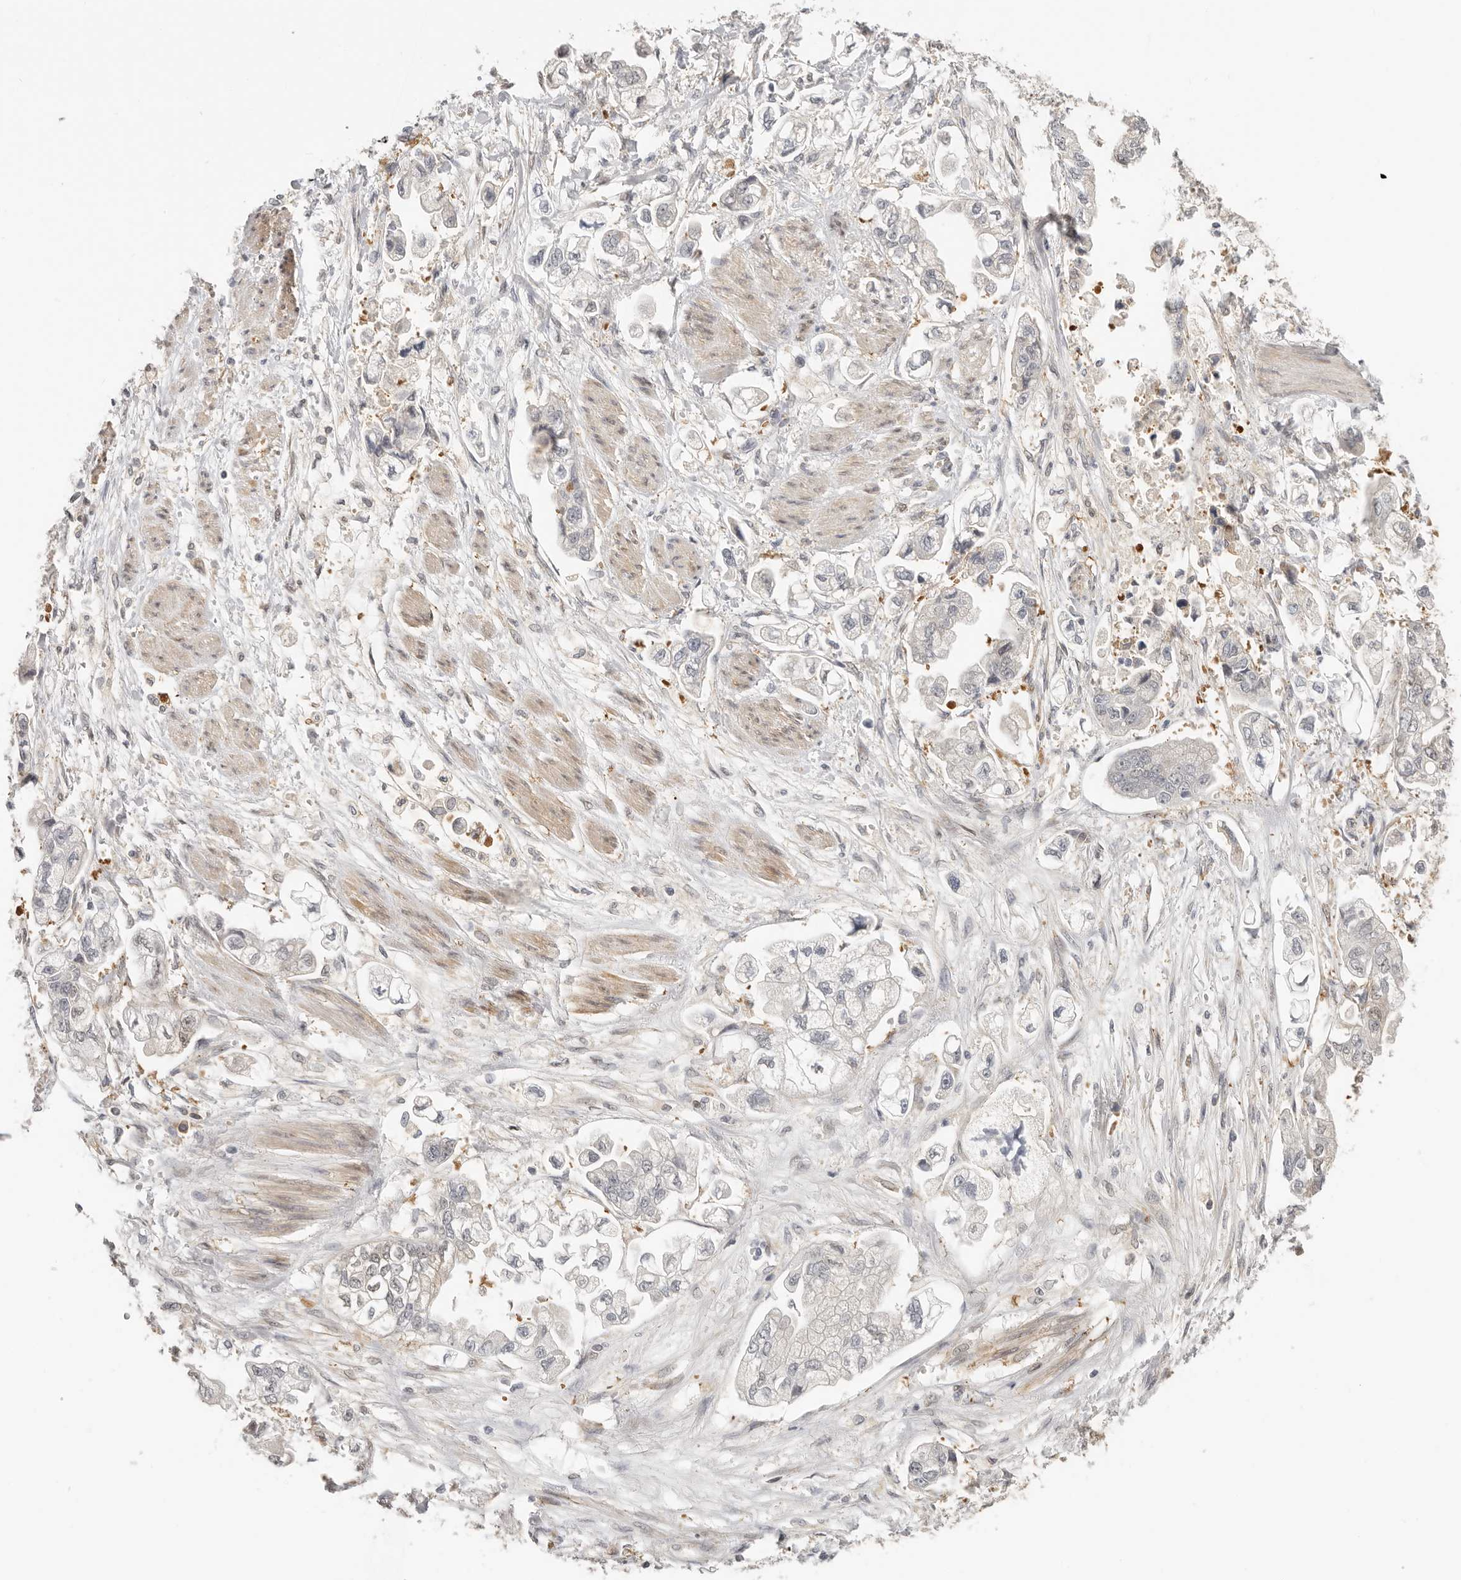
{"staining": {"intensity": "weak", "quantity": "<25%", "location": "nuclear"}, "tissue": "stomach cancer", "cell_type": "Tumor cells", "image_type": "cancer", "snomed": [{"axis": "morphology", "description": "Adenocarcinoma, NOS"}, {"axis": "topography", "description": "Stomach"}], "caption": "This histopathology image is of adenocarcinoma (stomach) stained with immunohistochemistry to label a protein in brown with the nuclei are counter-stained blue. There is no positivity in tumor cells. (DAB (3,3'-diaminobenzidine) immunohistochemistry visualized using brightfield microscopy, high magnification).", "gene": "LARP7", "patient": {"sex": "male", "age": 62}}